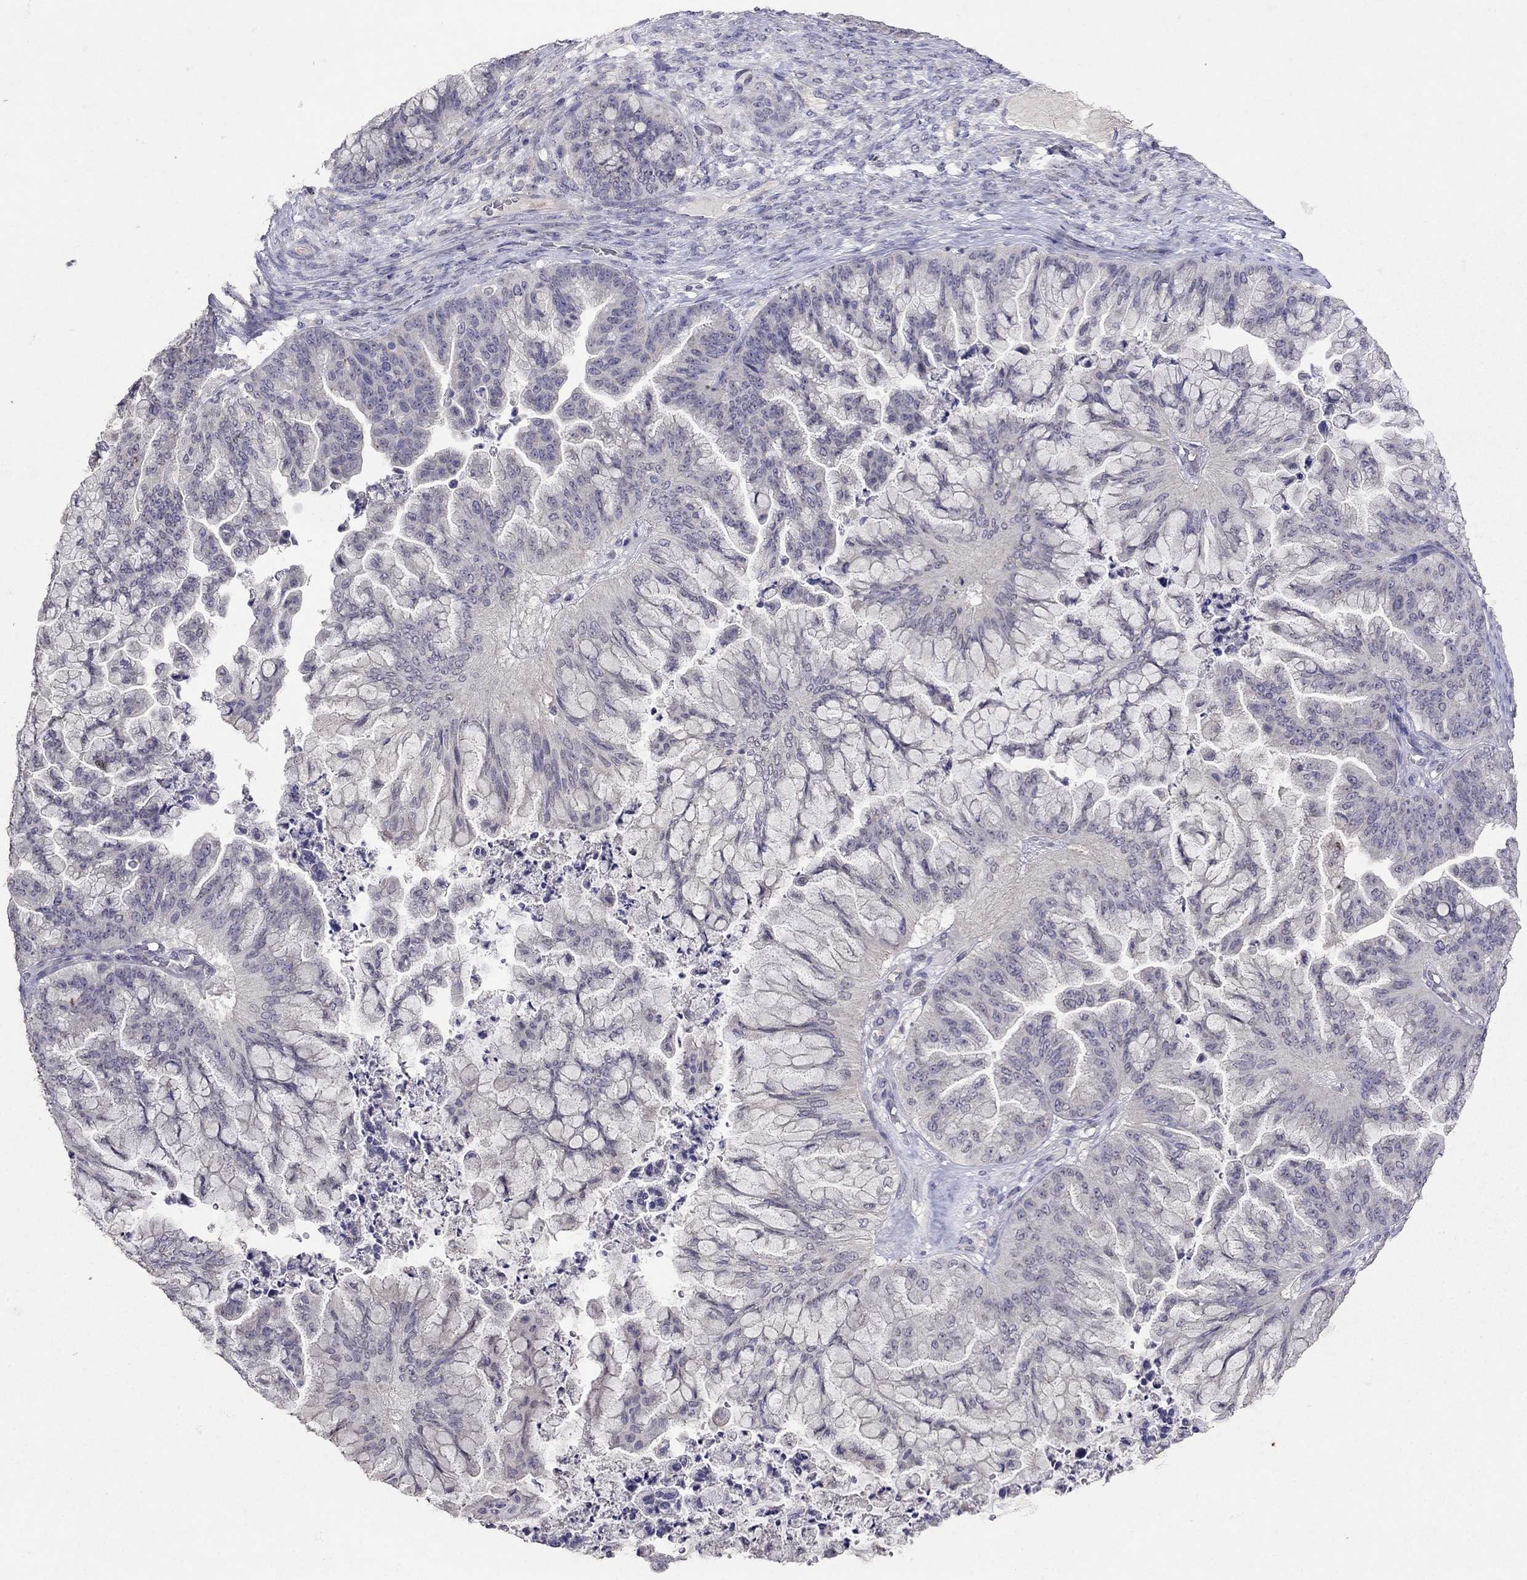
{"staining": {"intensity": "negative", "quantity": "none", "location": "none"}, "tissue": "ovarian cancer", "cell_type": "Tumor cells", "image_type": "cancer", "snomed": [{"axis": "morphology", "description": "Cystadenocarcinoma, mucinous, NOS"}, {"axis": "topography", "description": "Ovary"}], "caption": "Human ovarian mucinous cystadenocarcinoma stained for a protein using immunohistochemistry (IHC) reveals no staining in tumor cells.", "gene": "FST", "patient": {"sex": "female", "age": 67}}